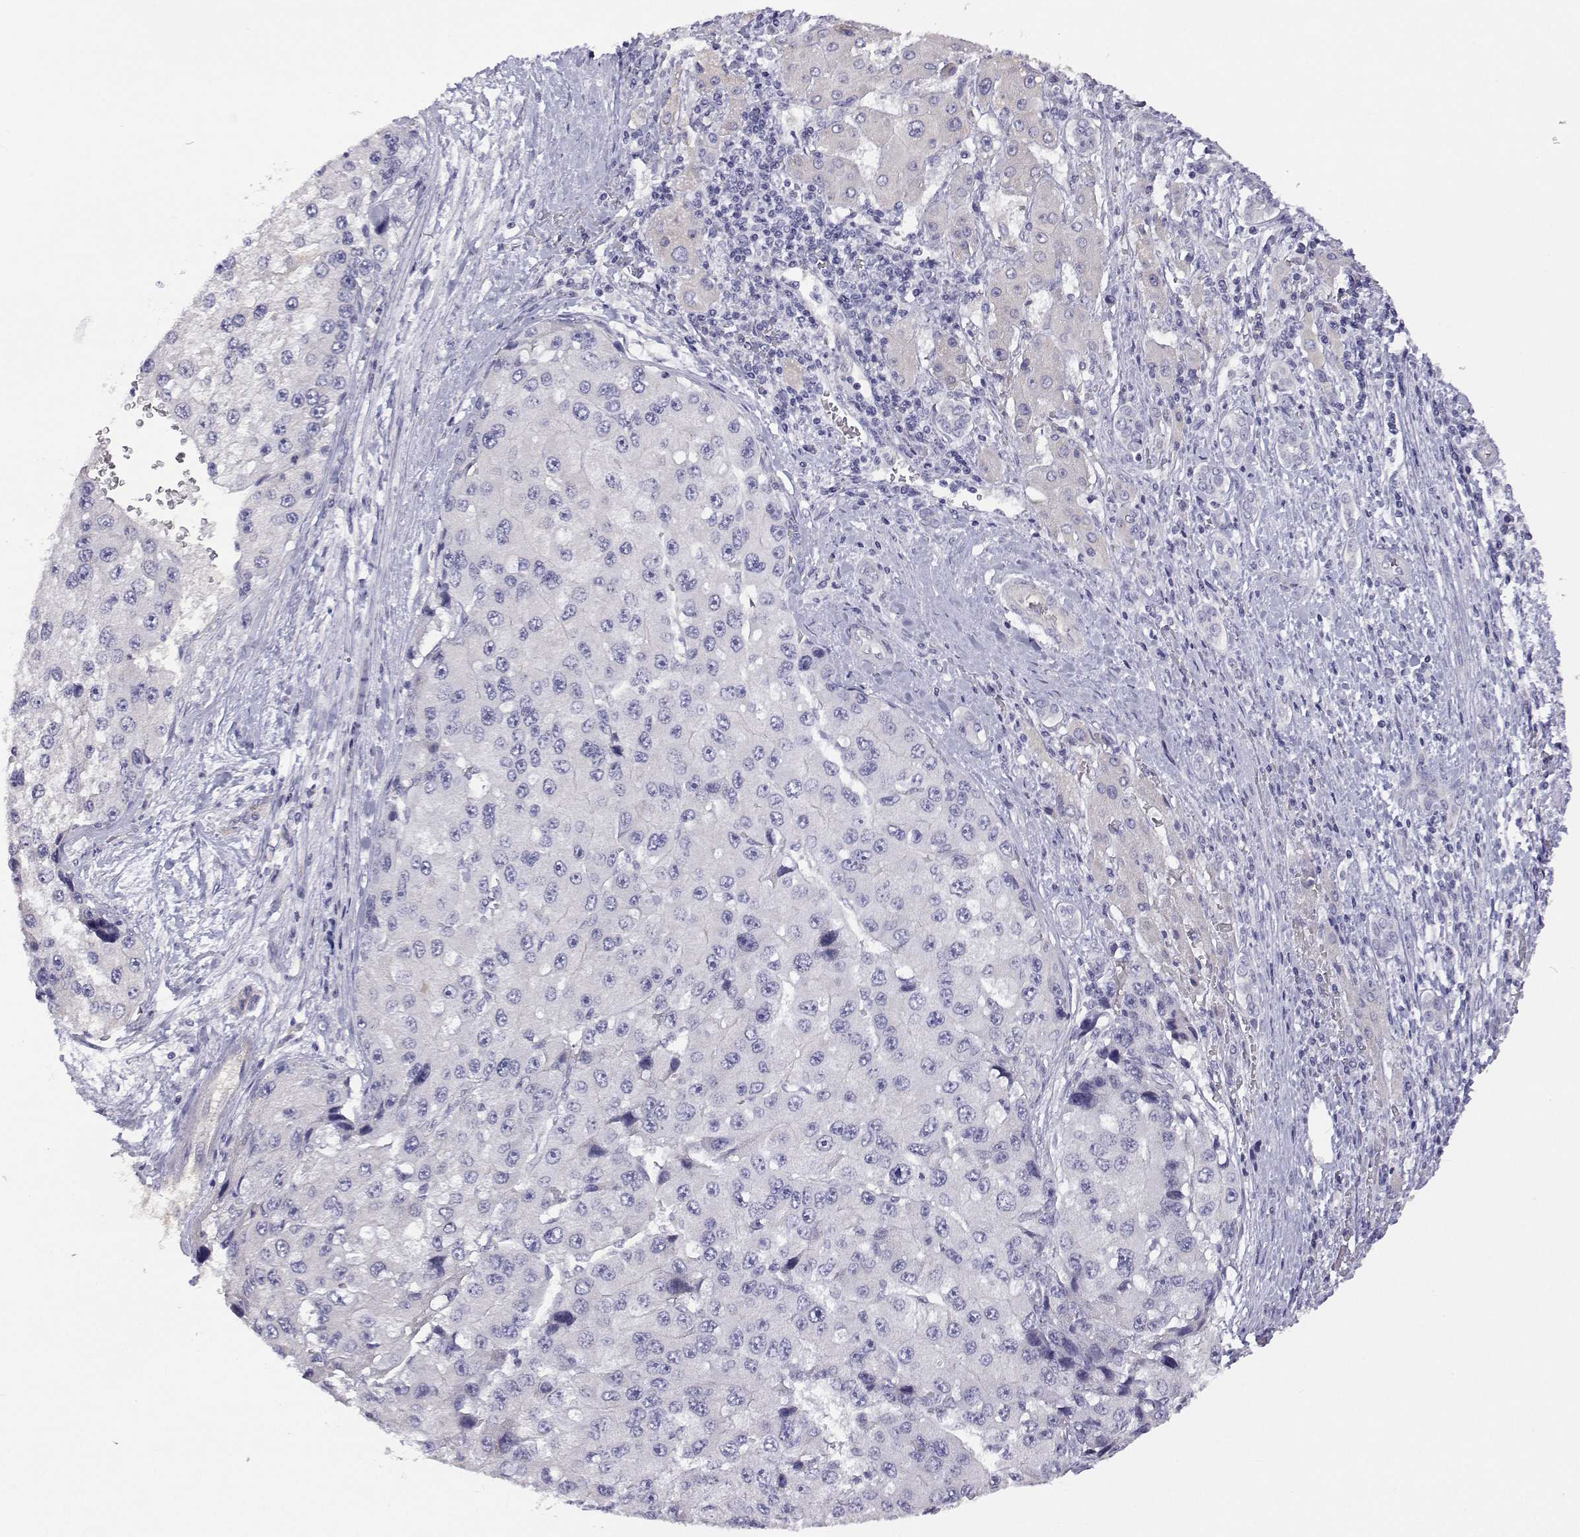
{"staining": {"intensity": "negative", "quantity": "none", "location": "none"}, "tissue": "liver cancer", "cell_type": "Tumor cells", "image_type": "cancer", "snomed": [{"axis": "morphology", "description": "Carcinoma, Hepatocellular, NOS"}, {"axis": "topography", "description": "Liver"}], "caption": "Human liver cancer (hepatocellular carcinoma) stained for a protein using immunohistochemistry displays no positivity in tumor cells.", "gene": "ANKRD65", "patient": {"sex": "female", "age": 73}}